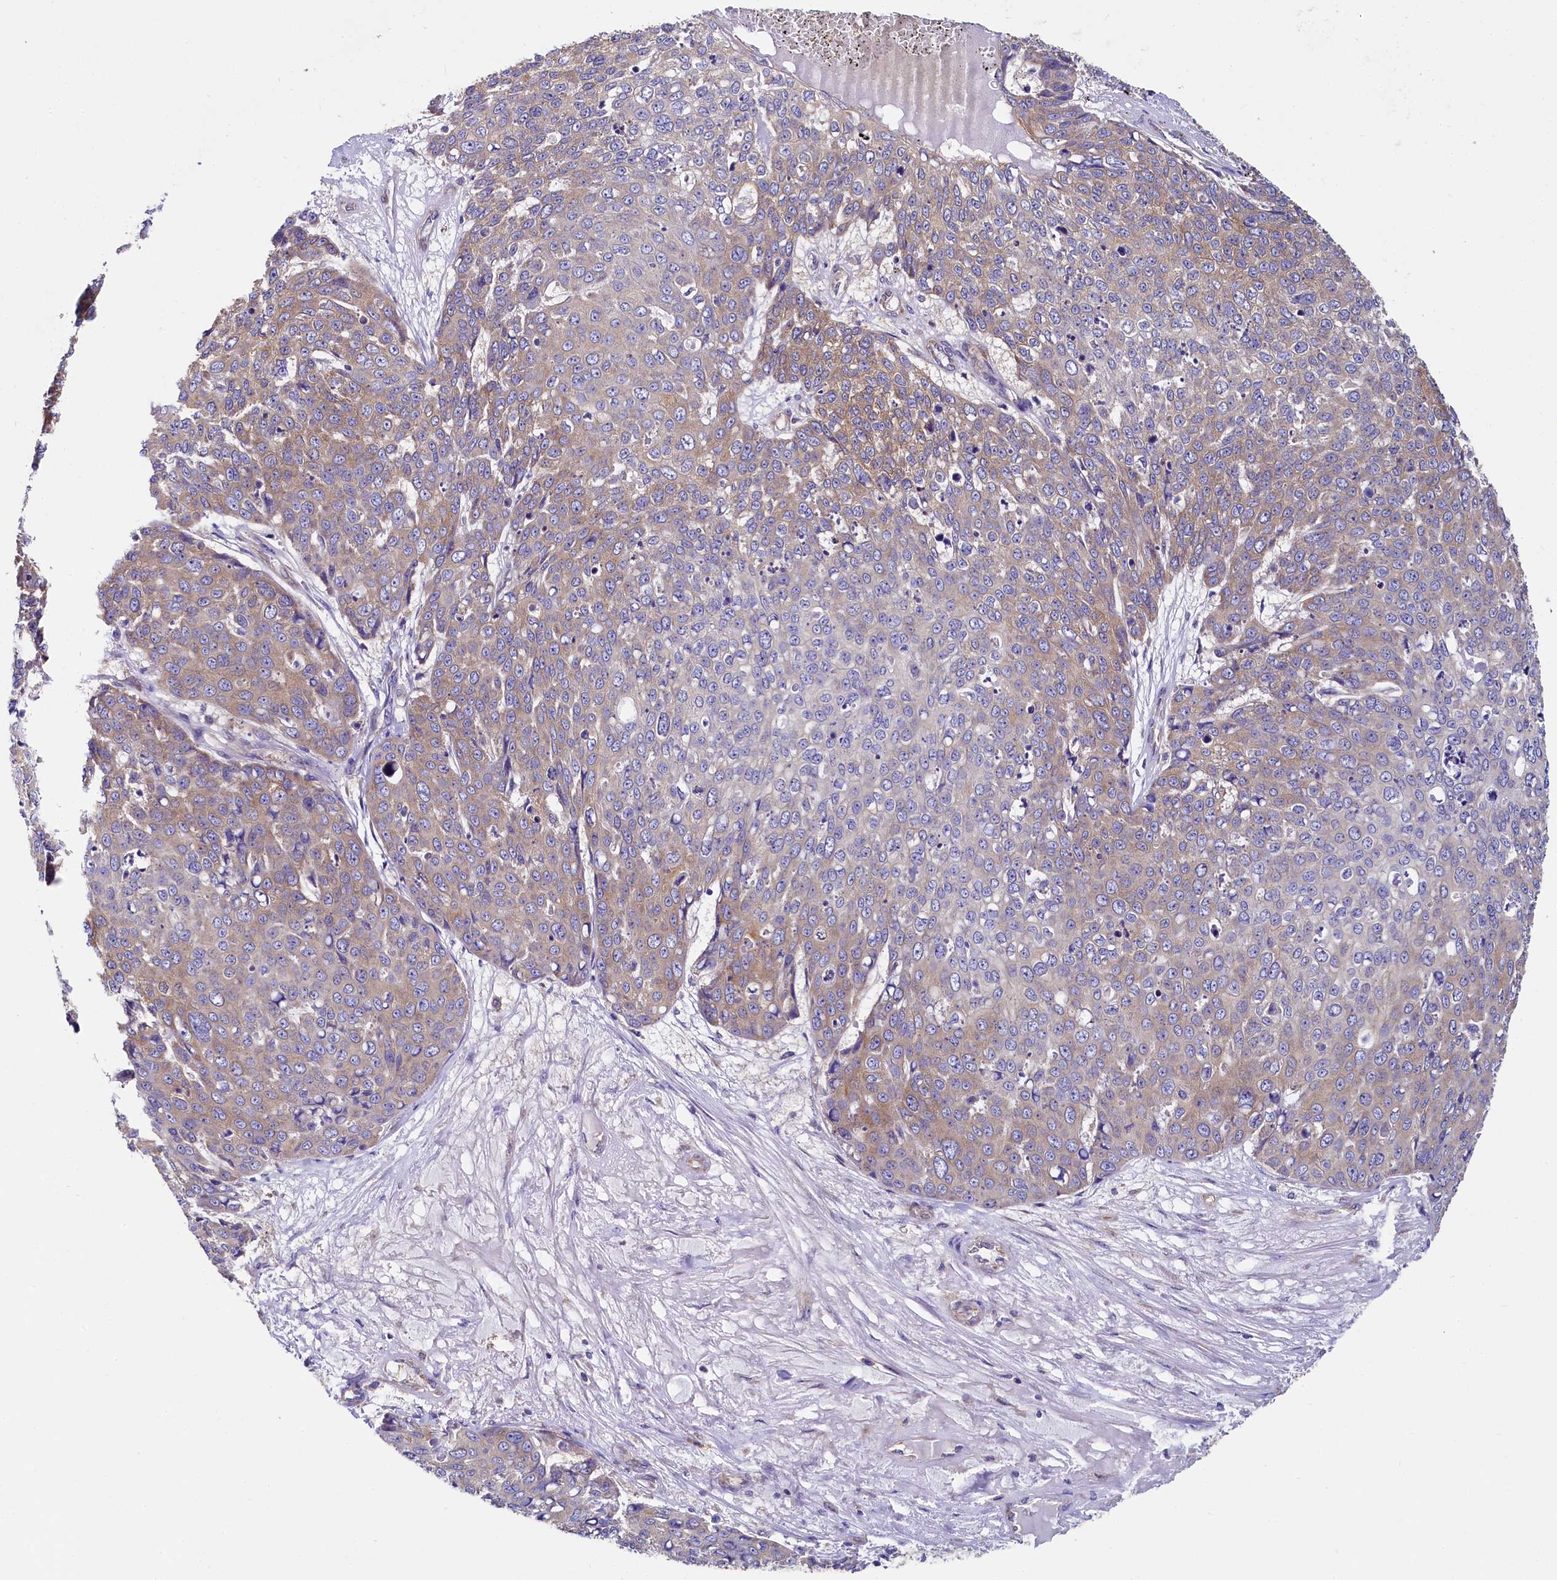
{"staining": {"intensity": "weak", "quantity": "25%-75%", "location": "cytoplasmic/membranous"}, "tissue": "skin cancer", "cell_type": "Tumor cells", "image_type": "cancer", "snomed": [{"axis": "morphology", "description": "Squamous cell carcinoma, NOS"}, {"axis": "topography", "description": "Skin"}], "caption": "This image reveals skin squamous cell carcinoma stained with IHC to label a protein in brown. The cytoplasmic/membranous of tumor cells show weak positivity for the protein. Nuclei are counter-stained blue.", "gene": "QARS1", "patient": {"sex": "male", "age": 71}}